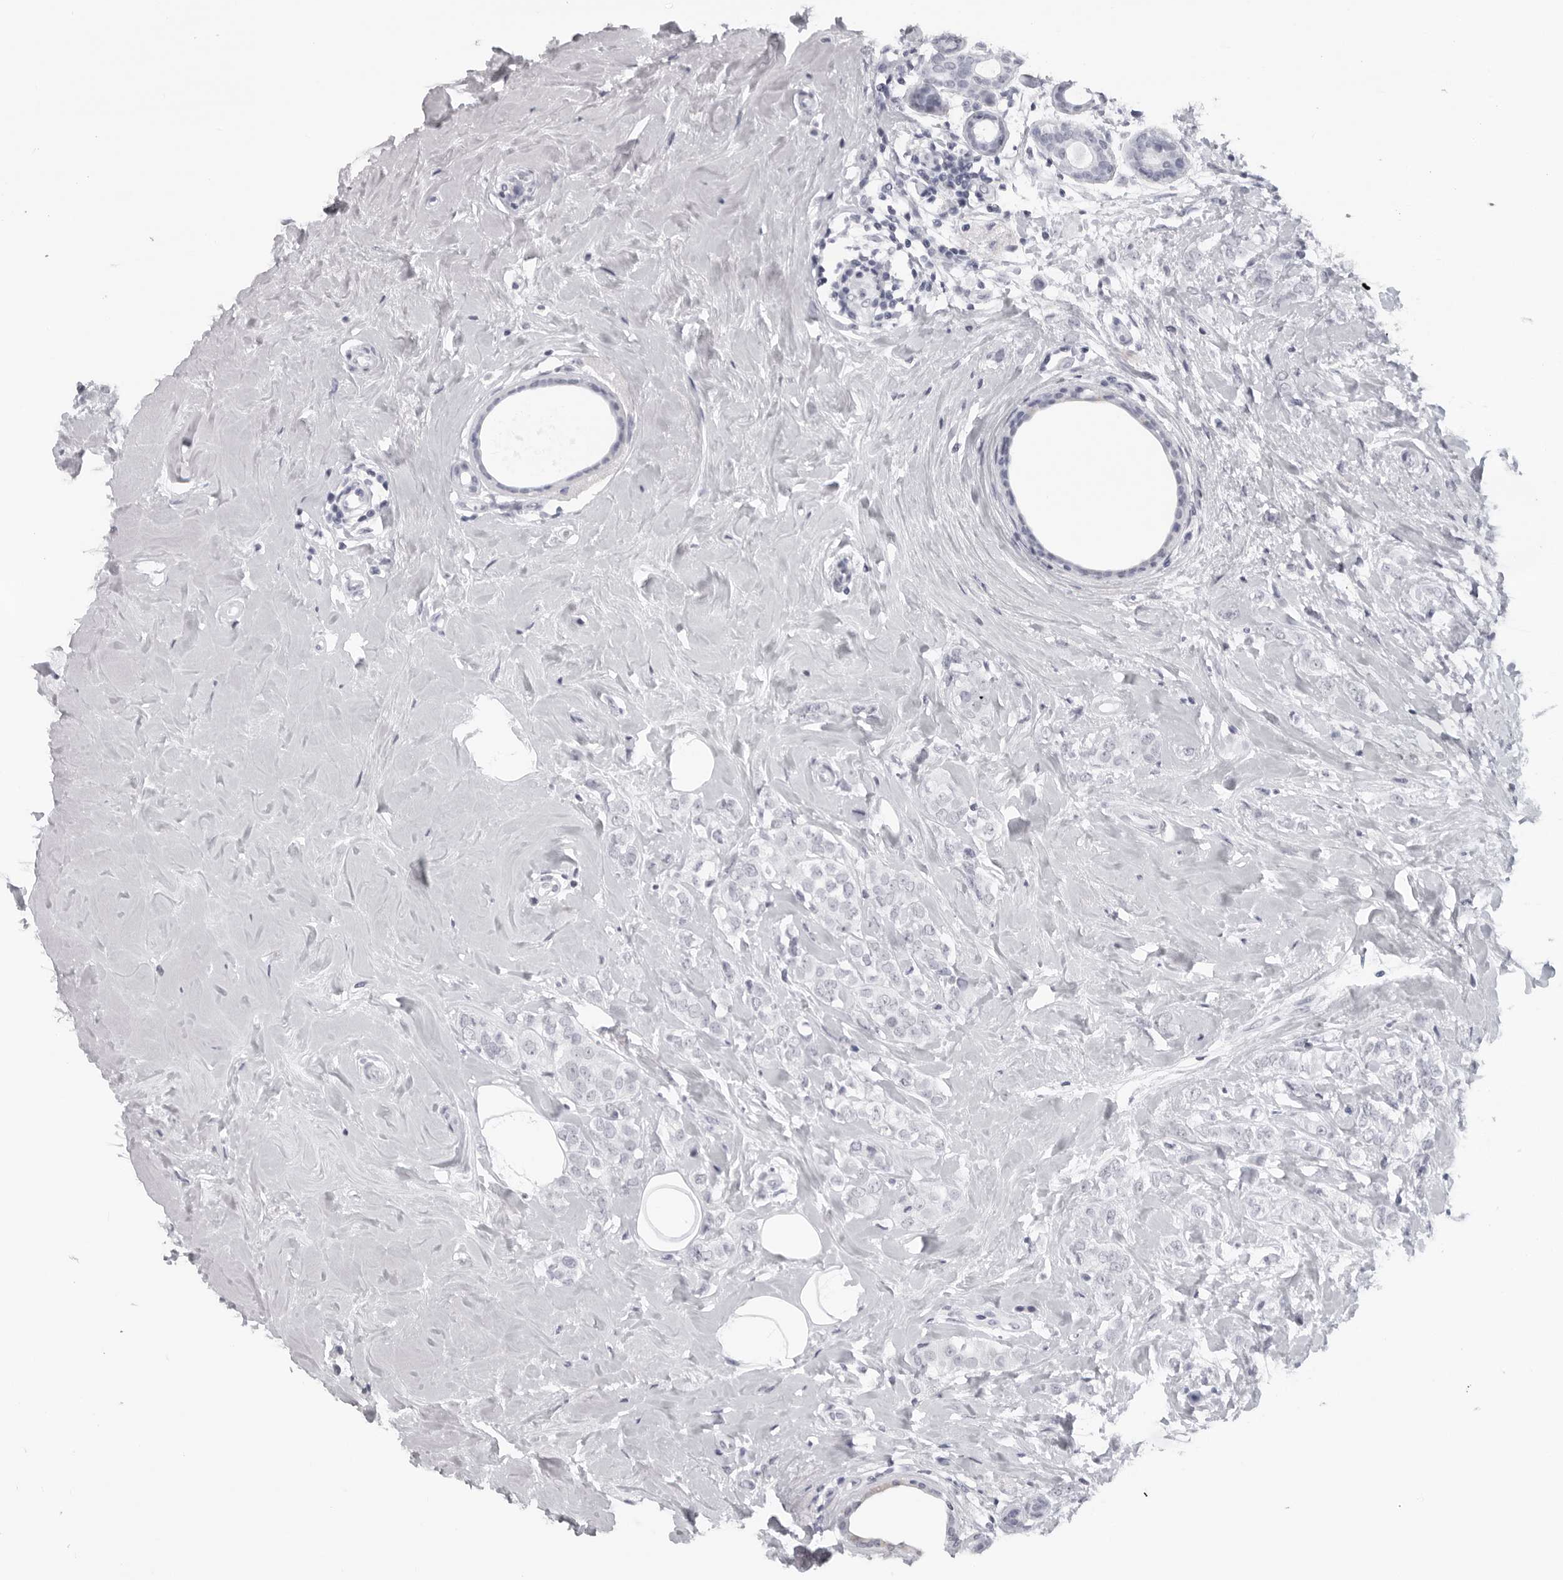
{"staining": {"intensity": "negative", "quantity": "none", "location": "none"}, "tissue": "breast cancer", "cell_type": "Tumor cells", "image_type": "cancer", "snomed": [{"axis": "morphology", "description": "Lobular carcinoma"}, {"axis": "topography", "description": "Breast"}], "caption": "This histopathology image is of breast cancer (lobular carcinoma) stained with IHC to label a protein in brown with the nuclei are counter-stained blue. There is no staining in tumor cells.", "gene": "ESPN", "patient": {"sex": "female", "age": 47}}